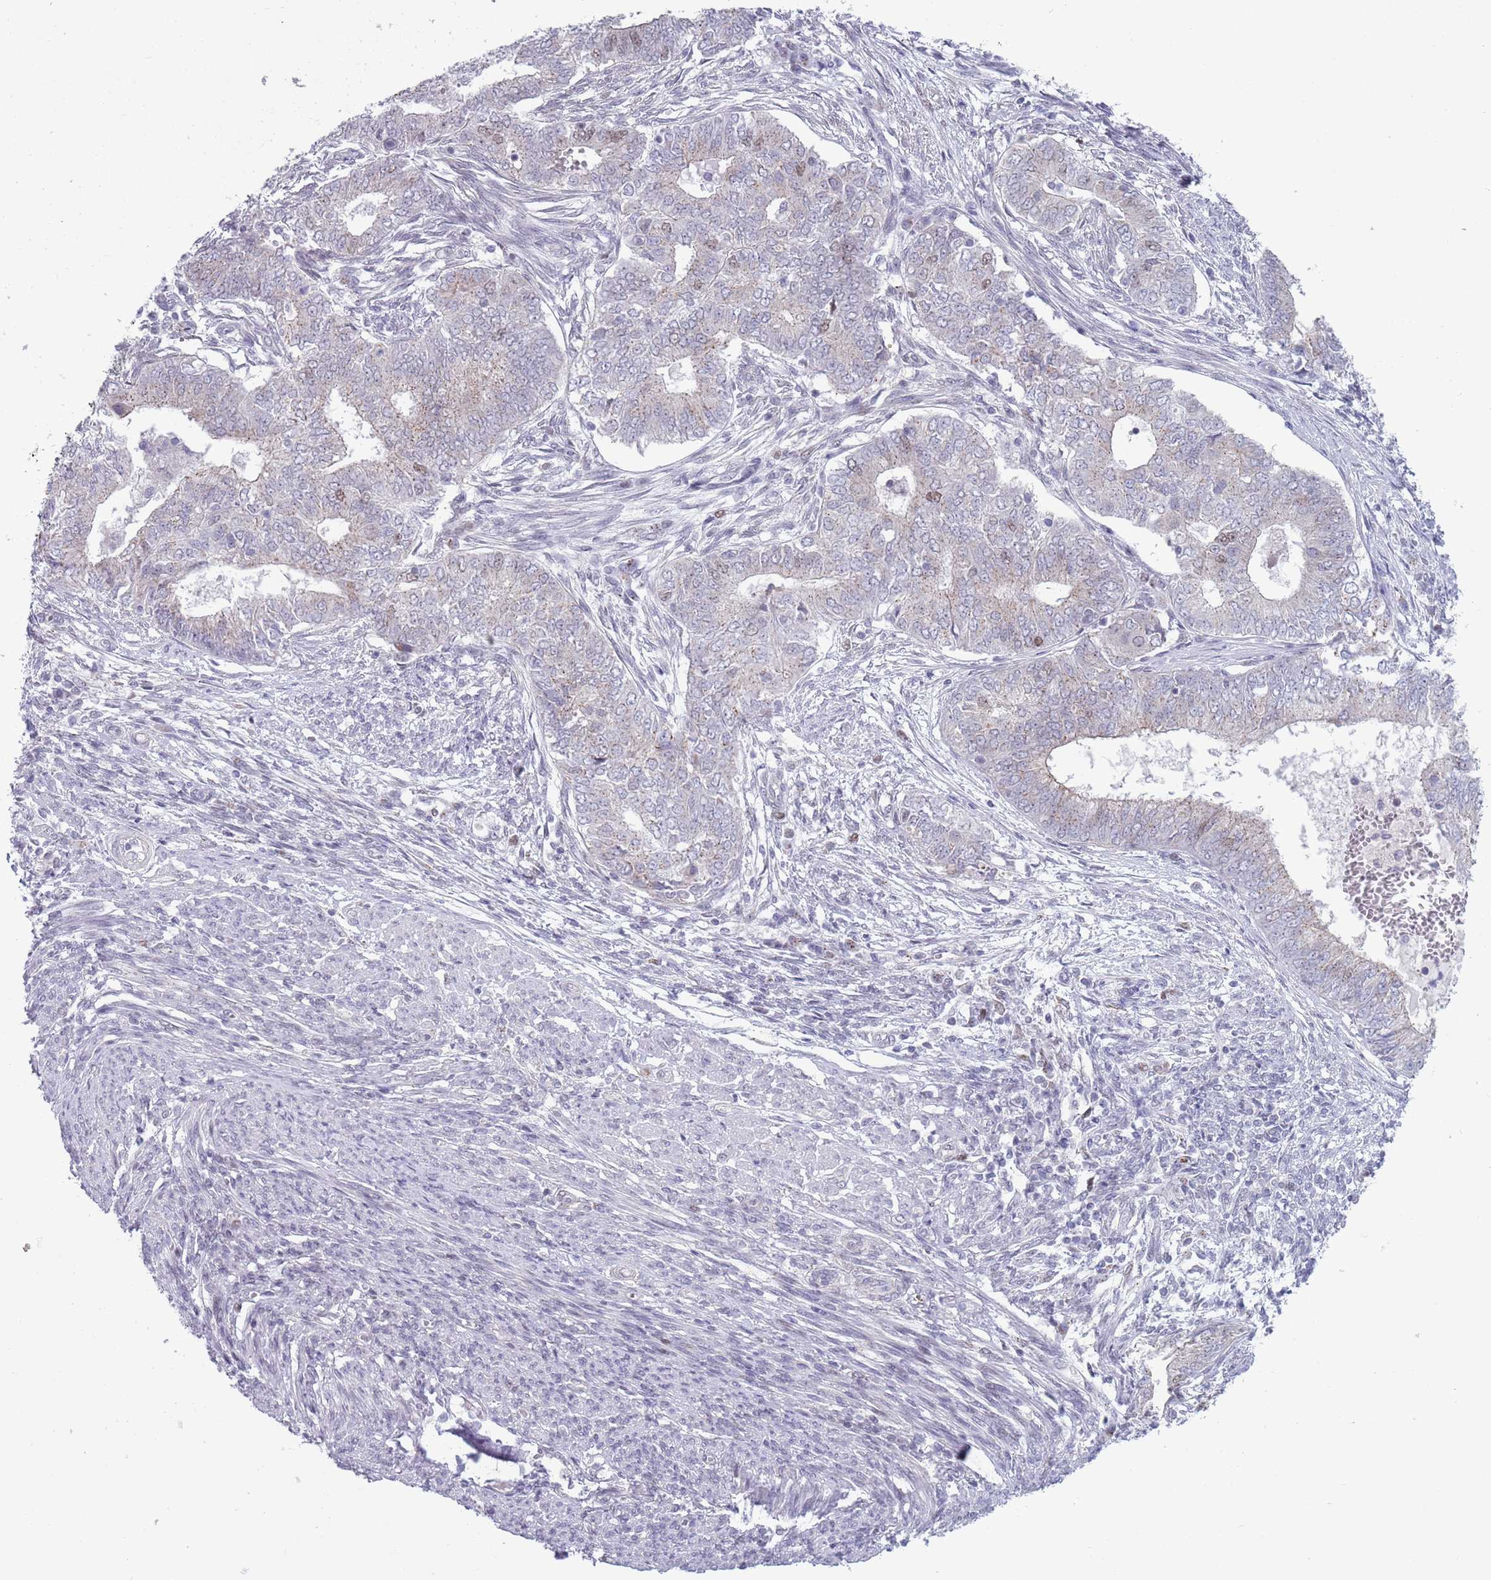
{"staining": {"intensity": "weak", "quantity": "<25%", "location": "nuclear"}, "tissue": "endometrial cancer", "cell_type": "Tumor cells", "image_type": "cancer", "snomed": [{"axis": "morphology", "description": "Adenocarcinoma, NOS"}, {"axis": "topography", "description": "Endometrium"}], "caption": "This is a histopathology image of immunohistochemistry (IHC) staining of endometrial cancer (adenocarcinoma), which shows no positivity in tumor cells. Brightfield microscopy of IHC stained with DAB (brown) and hematoxylin (blue), captured at high magnification.", "gene": "ZKSCAN2", "patient": {"sex": "female", "age": 62}}